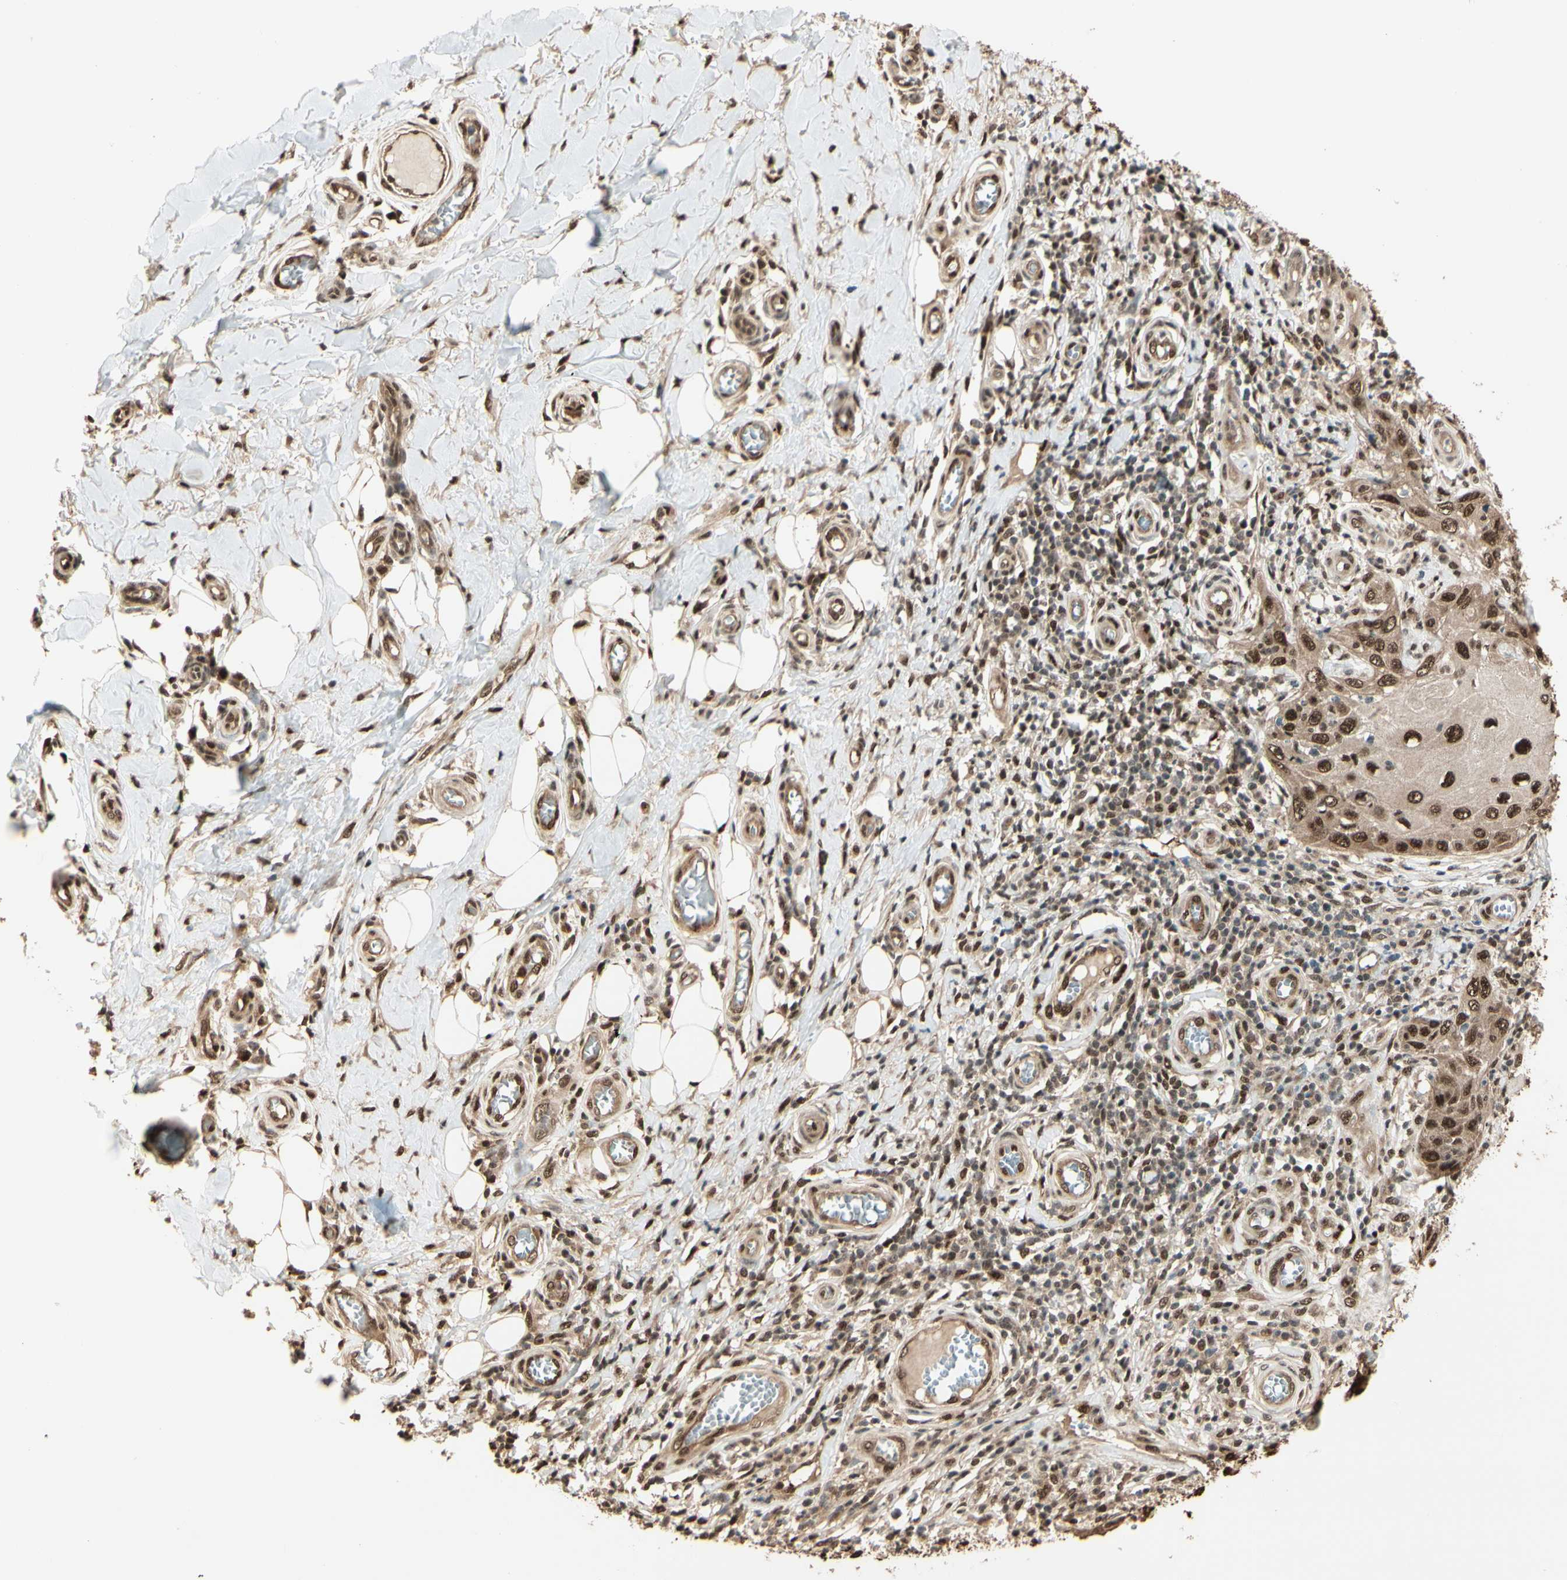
{"staining": {"intensity": "strong", "quantity": ">75%", "location": "cytoplasmic/membranous,nuclear"}, "tissue": "skin cancer", "cell_type": "Tumor cells", "image_type": "cancer", "snomed": [{"axis": "morphology", "description": "Squamous cell carcinoma, NOS"}, {"axis": "topography", "description": "Skin"}], "caption": "High-power microscopy captured an IHC photomicrograph of skin cancer (squamous cell carcinoma), revealing strong cytoplasmic/membranous and nuclear staining in approximately >75% of tumor cells.", "gene": "HSF1", "patient": {"sex": "female", "age": 73}}